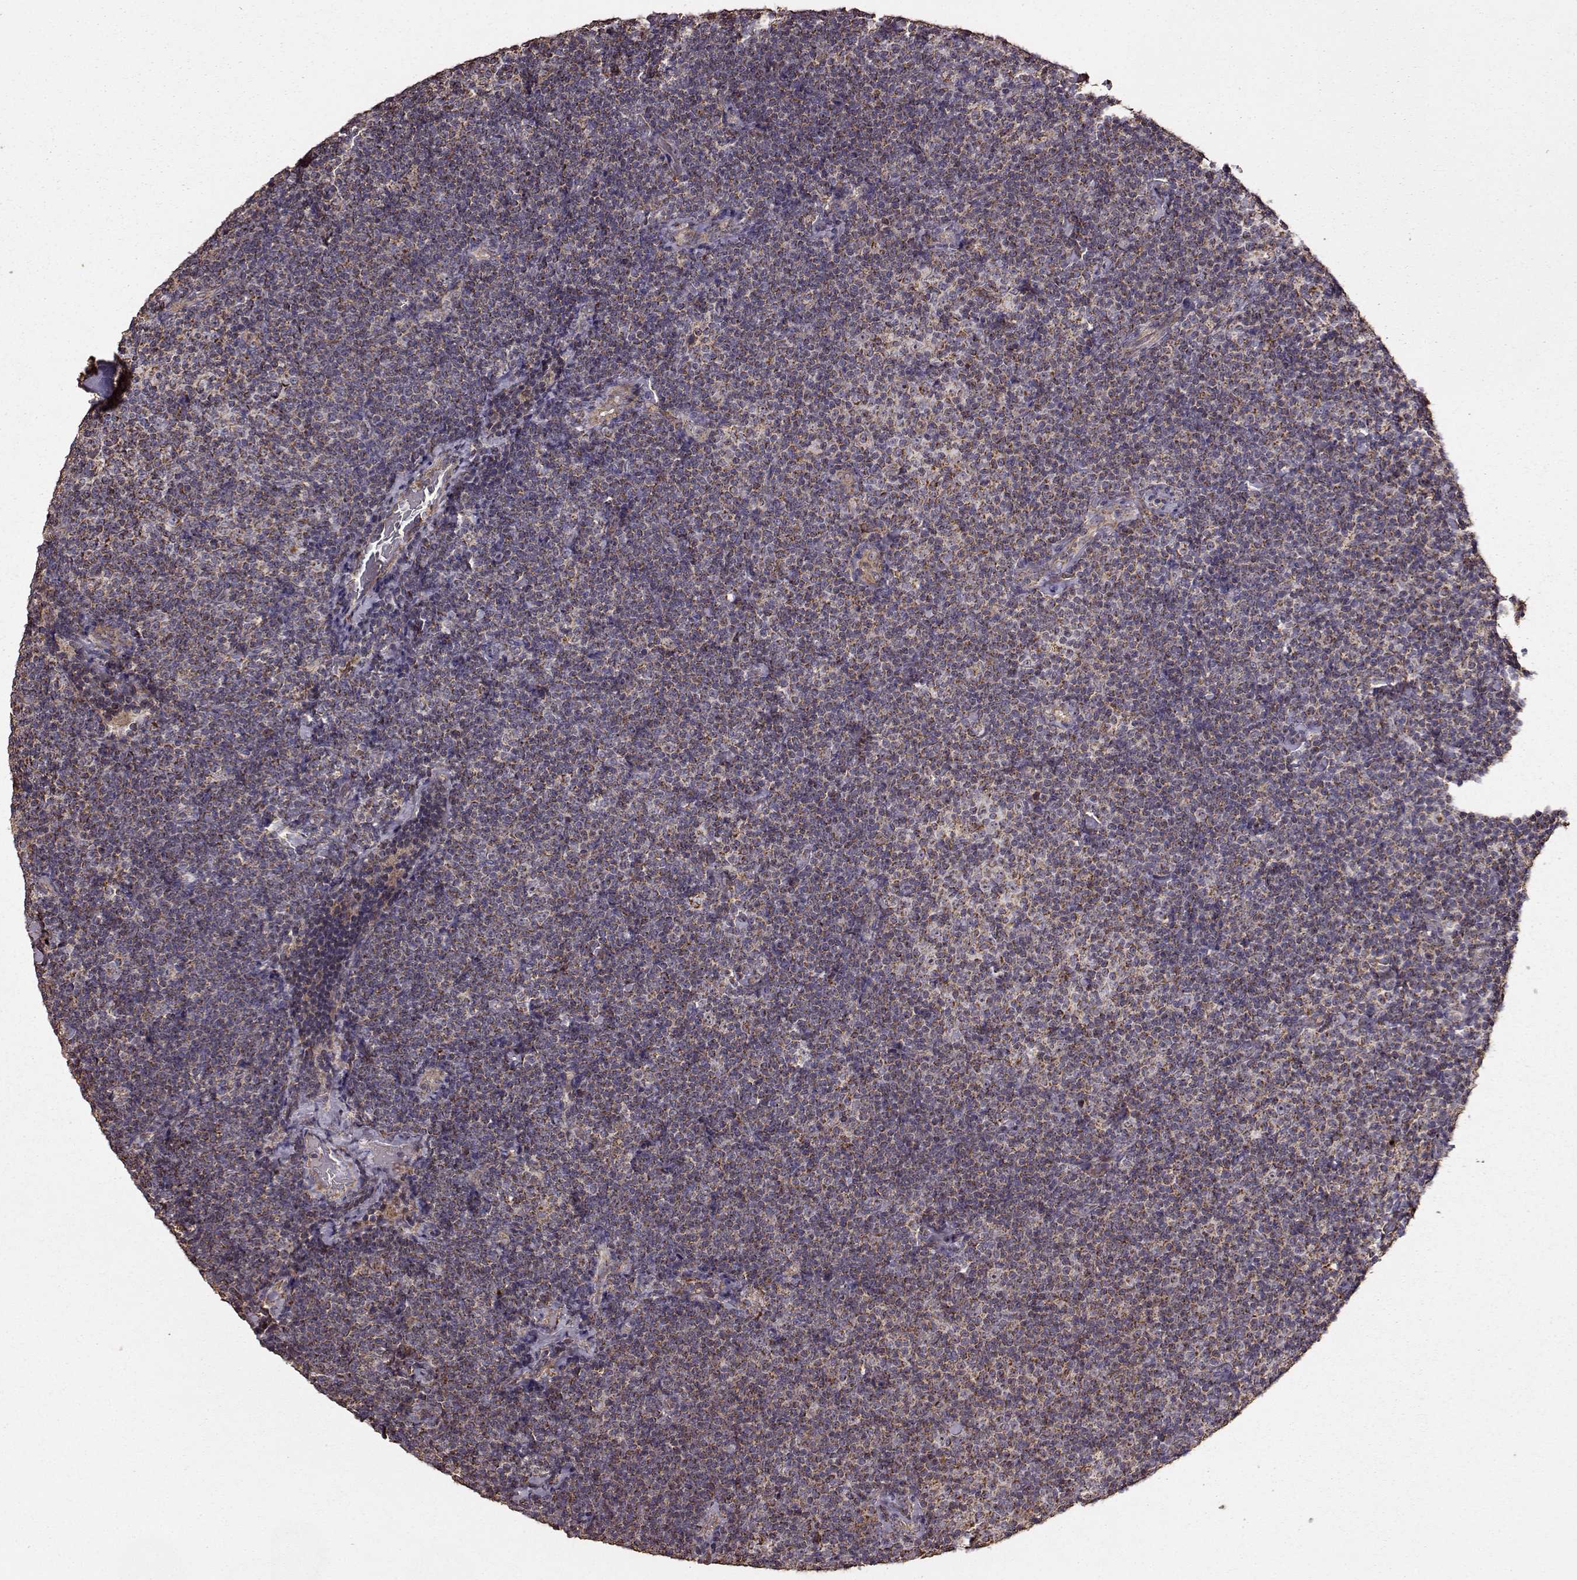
{"staining": {"intensity": "moderate", "quantity": "25%-75%", "location": "cytoplasmic/membranous"}, "tissue": "lymphoma", "cell_type": "Tumor cells", "image_type": "cancer", "snomed": [{"axis": "morphology", "description": "Malignant lymphoma, non-Hodgkin's type, Low grade"}, {"axis": "topography", "description": "Lymph node"}], "caption": "Immunohistochemical staining of lymphoma demonstrates medium levels of moderate cytoplasmic/membranous staining in approximately 25%-75% of tumor cells. The protein is shown in brown color, while the nuclei are stained blue.", "gene": "PTGES2", "patient": {"sex": "male", "age": 81}}